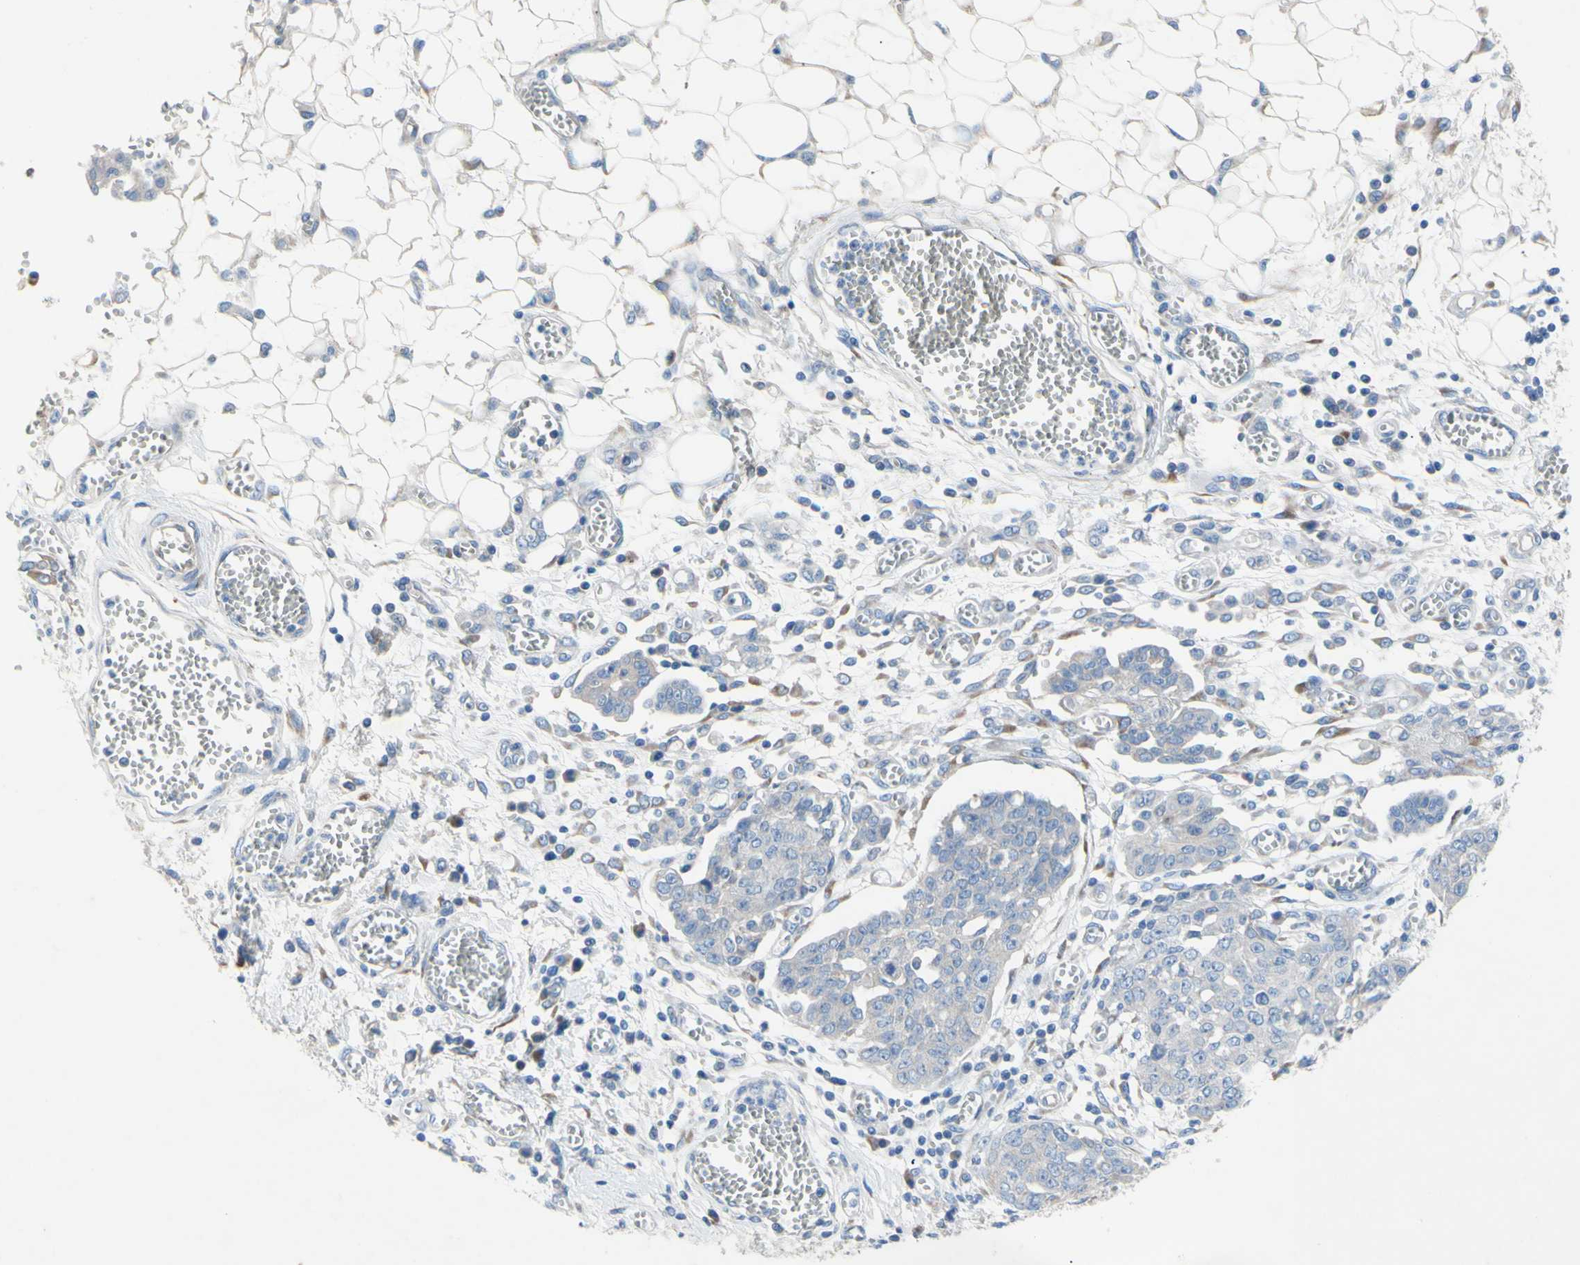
{"staining": {"intensity": "negative", "quantity": "none", "location": "none"}, "tissue": "ovarian cancer", "cell_type": "Tumor cells", "image_type": "cancer", "snomed": [{"axis": "morphology", "description": "Cystadenocarcinoma, serous, NOS"}, {"axis": "topography", "description": "Soft tissue"}, {"axis": "topography", "description": "Ovary"}], "caption": "Immunohistochemistry photomicrograph of ovarian cancer stained for a protein (brown), which displays no staining in tumor cells.", "gene": "TMIGD2", "patient": {"sex": "female", "age": 57}}